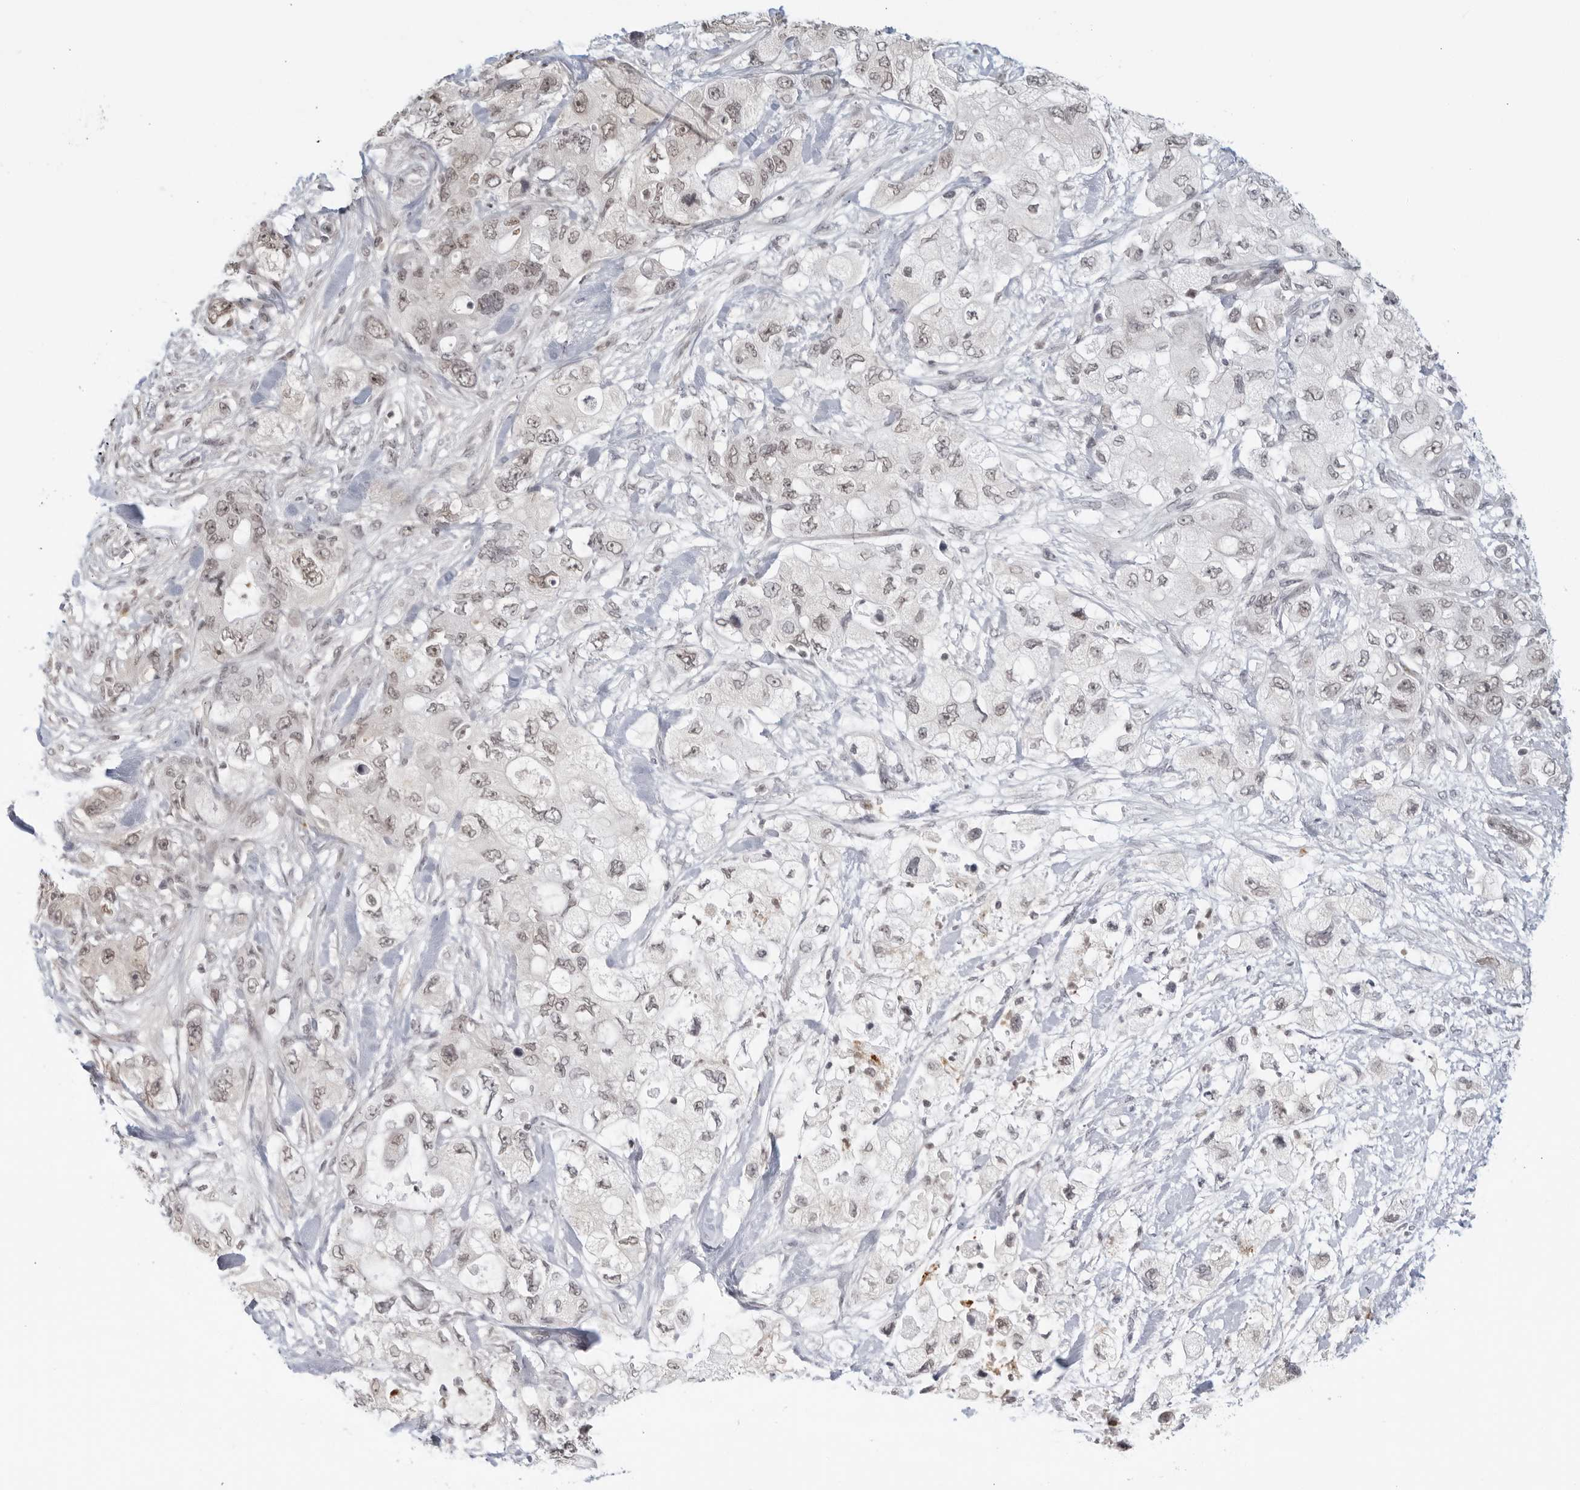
{"staining": {"intensity": "weak", "quantity": "<25%", "location": "nuclear"}, "tissue": "pancreatic cancer", "cell_type": "Tumor cells", "image_type": "cancer", "snomed": [{"axis": "morphology", "description": "Adenocarcinoma, NOS"}, {"axis": "topography", "description": "Pancreas"}], "caption": "A micrograph of pancreatic cancer stained for a protein displays no brown staining in tumor cells. (Brightfield microscopy of DAB immunohistochemistry (IHC) at high magnification).", "gene": "RAB11FIP3", "patient": {"sex": "female", "age": 73}}